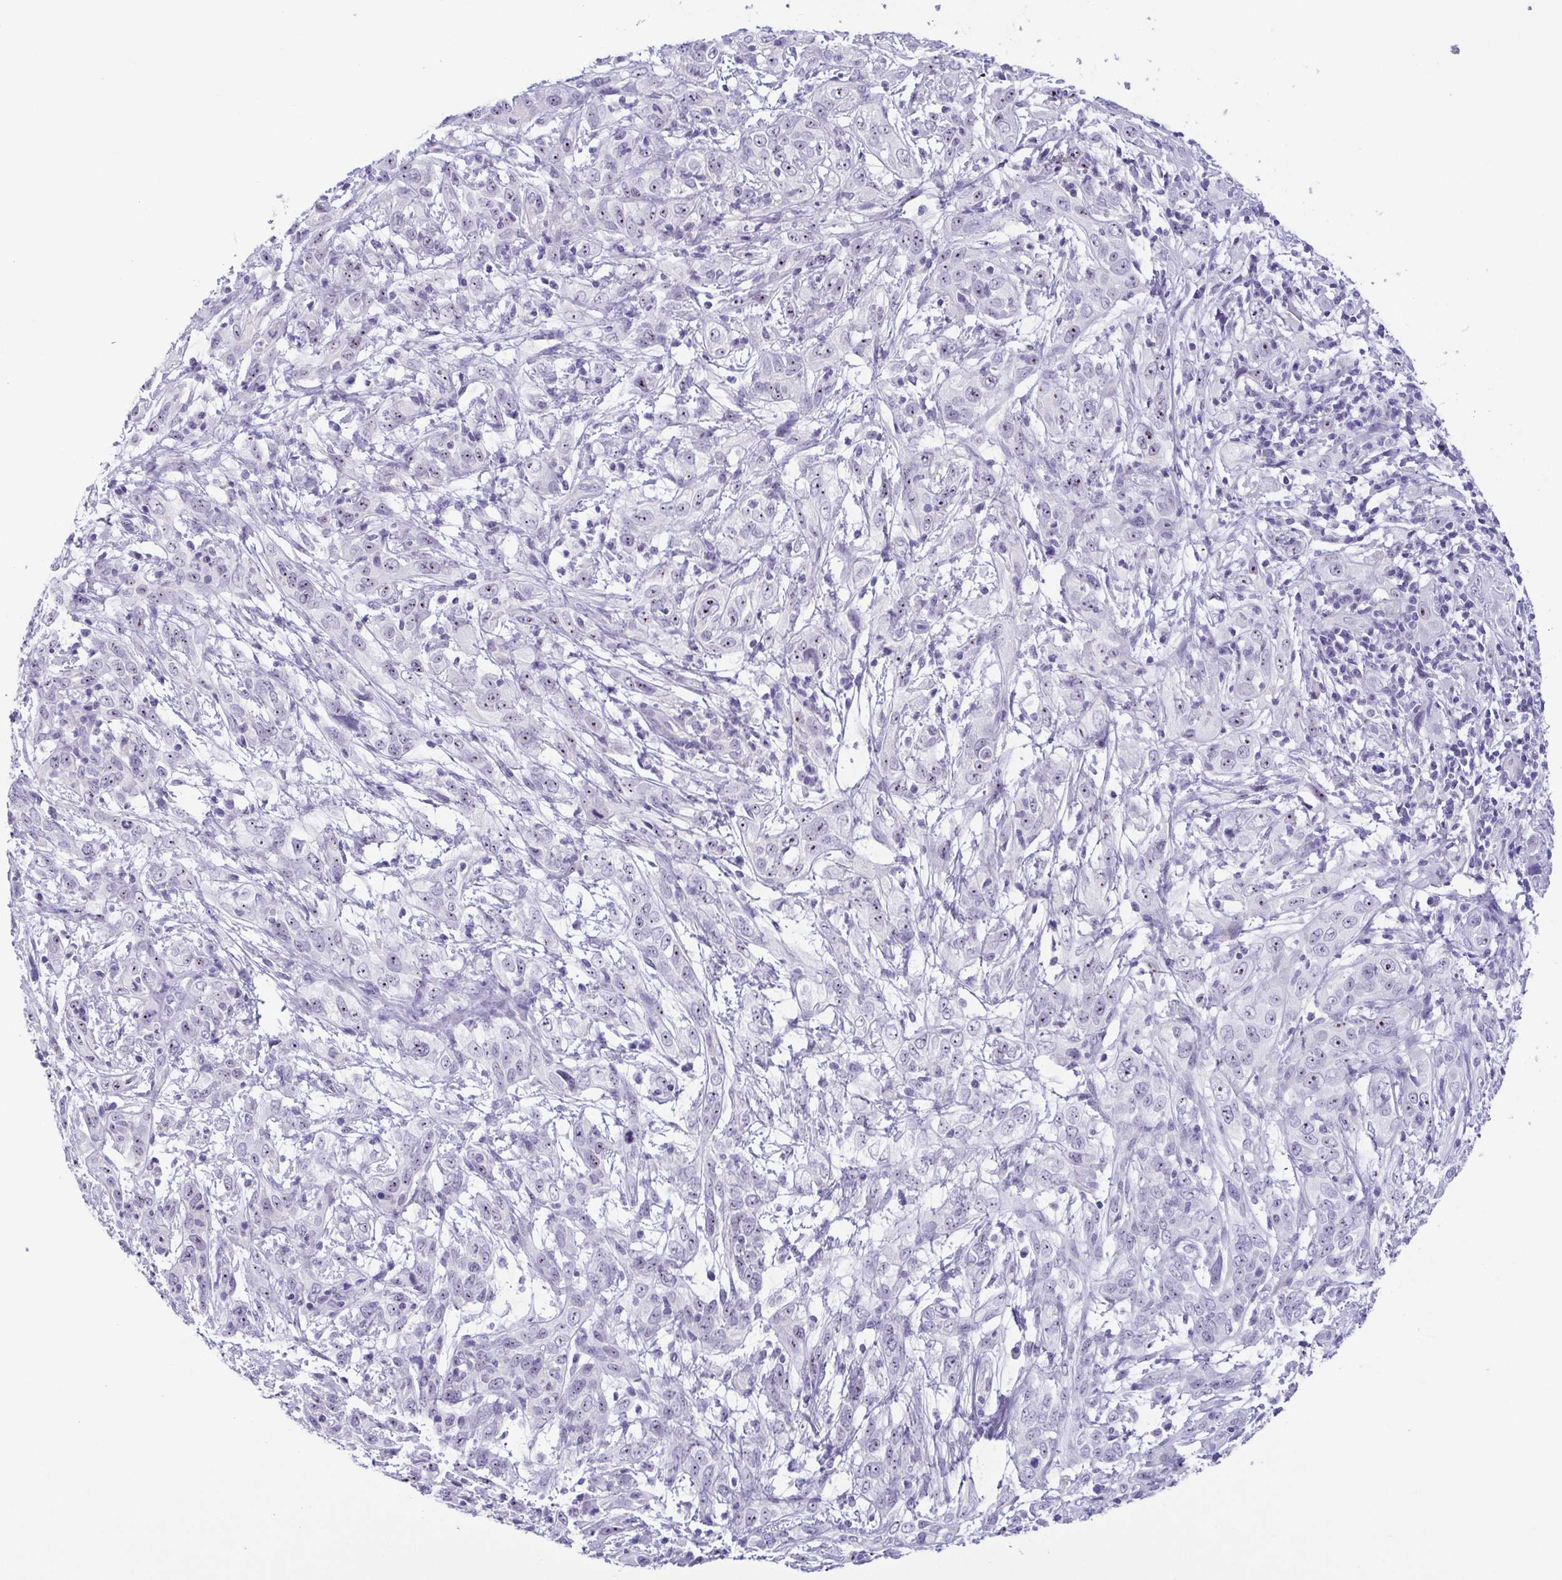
{"staining": {"intensity": "weak", "quantity": "<25%", "location": "nuclear"}, "tissue": "cervical cancer", "cell_type": "Tumor cells", "image_type": "cancer", "snomed": [{"axis": "morphology", "description": "Adenocarcinoma, NOS"}, {"axis": "topography", "description": "Cervix"}], "caption": "Cervical adenocarcinoma stained for a protein using immunohistochemistry (IHC) demonstrates no expression tumor cells.", "gene": "MYL7", "patient": {"sex": "female", "age": 40}}